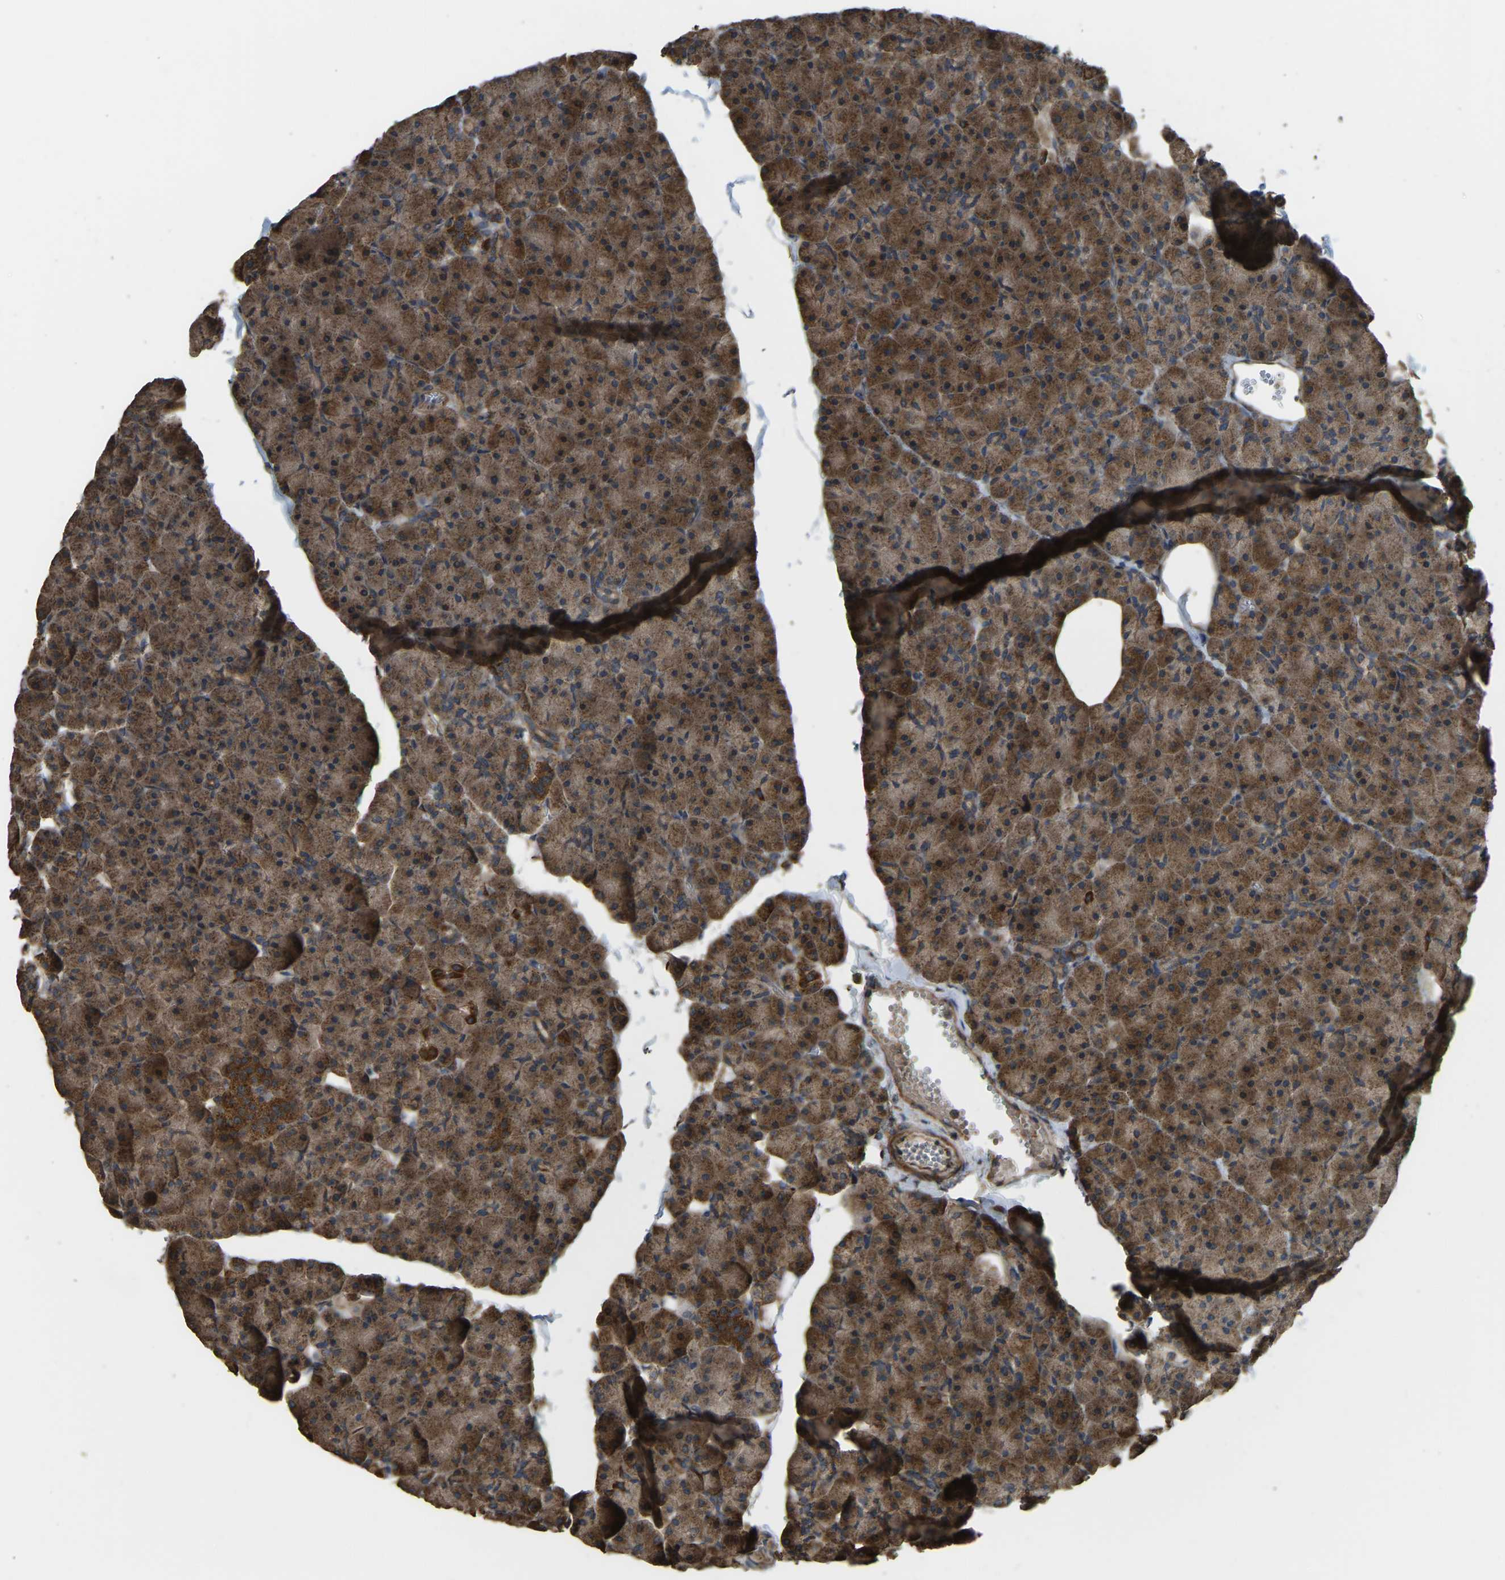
{"staining": {"intensity": "moderate", "quantity": ">75%", "location": "cytoplasmic/membranous"}, "tissue": "pancreas", "cell_type": "Exocrine glandular cells", "image_type": "normal", "snomed": [{"axis": "morphology", "description": "Normal tissue, NOS"}, {"axis": "topography", "description": "Pancreas"}], "caption": "Normal pancreas demonstrates moderate cytoplasmic/membranous expression in approximately >75% of exocrine glandular cells (DAB (3,3'-diaminobenzidine) IHC with brightfield microscopy, high magnification)..", "gene": "GNG2", "patient": {"sex": "male", "age": 35}}